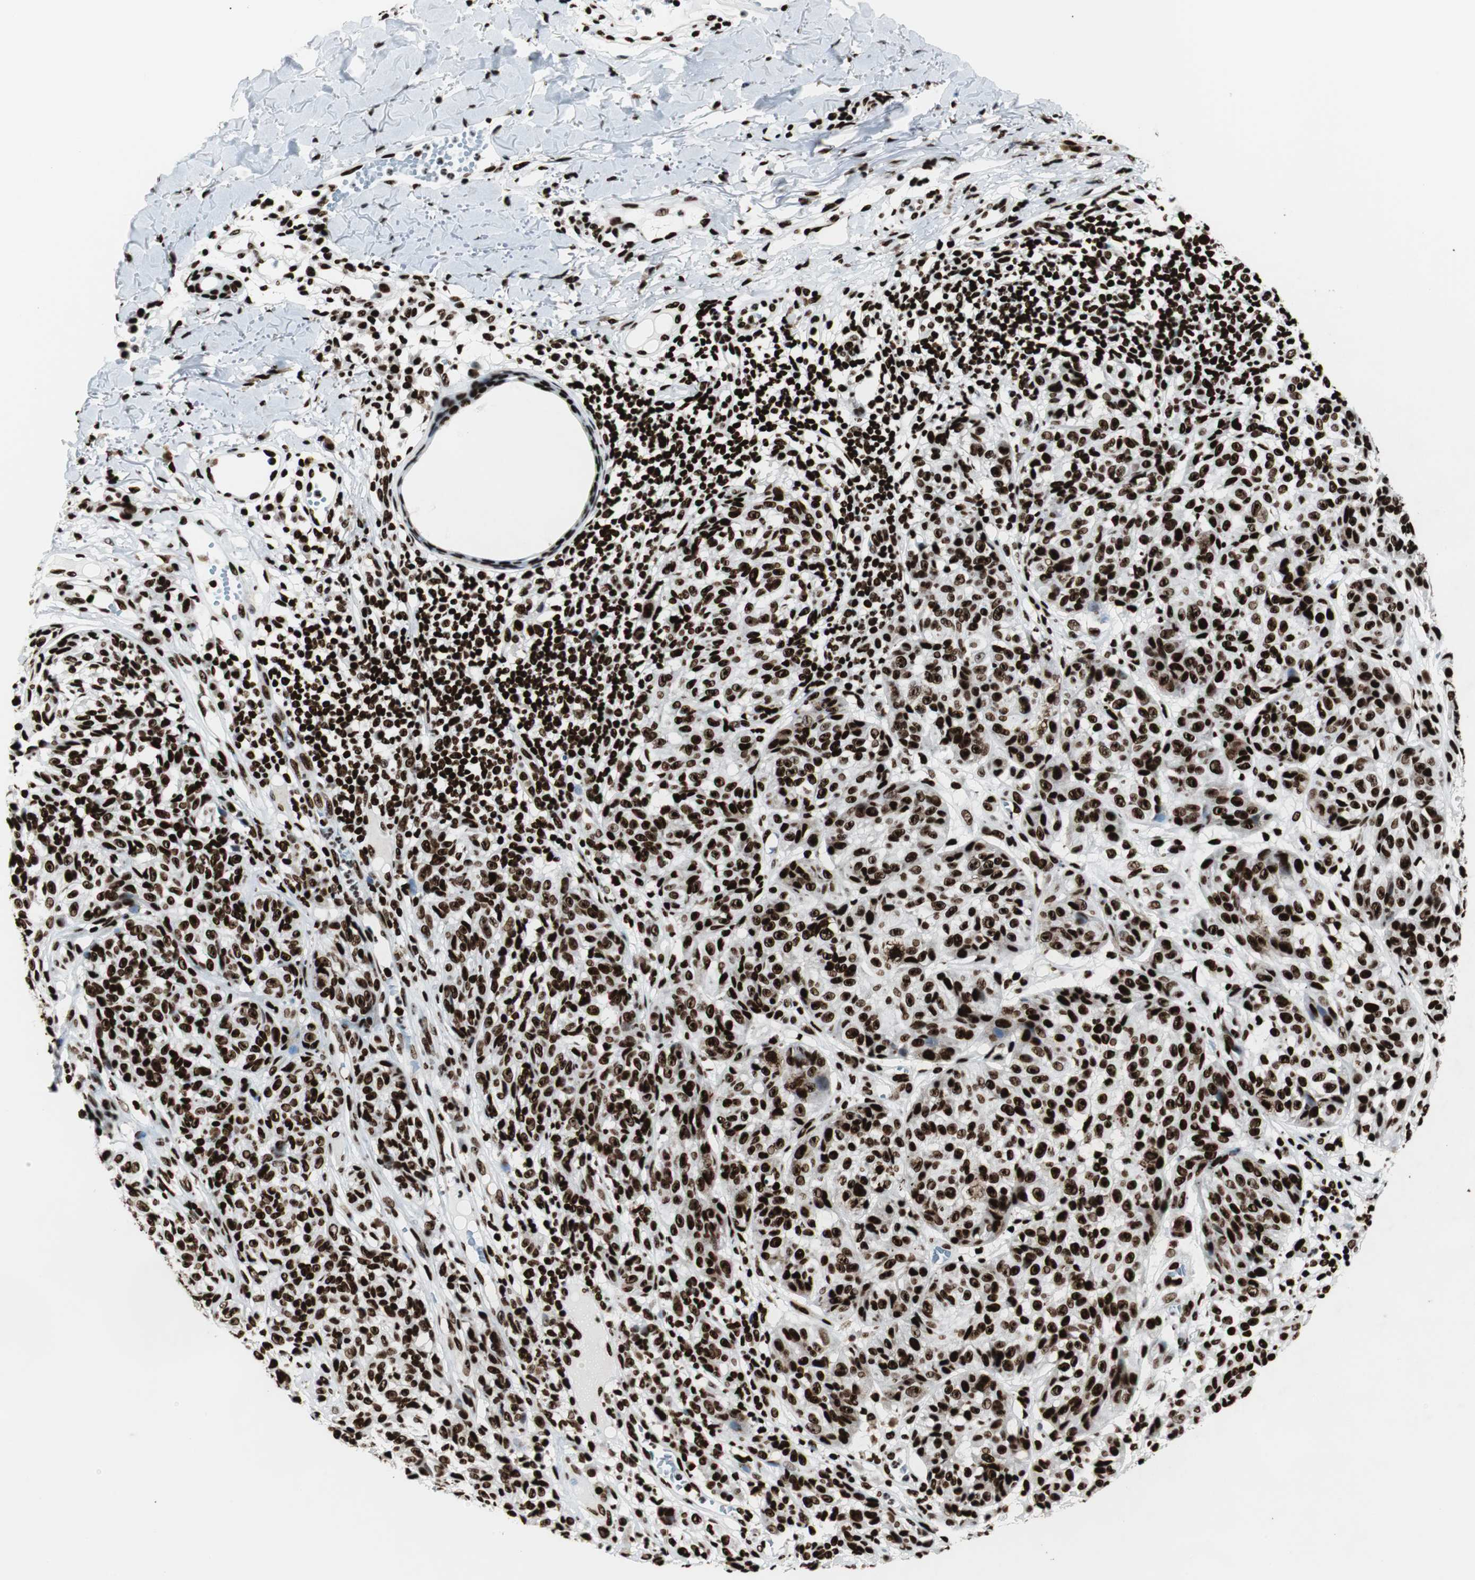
{"staining": {"intensity": "strong", "quantity": ">75%", "location": "nuclear"}, "tissue": "melanoma", "cell_type": "Tumor cells", "image_type": "cancer", "snomed": [{"axis": "morphology", "description": "Malignant melanoma, NOS"}, {"axis": "topography", "description": "Skin"}], "caption": "Malignant melanoma was stained to show a protein in brown. There is high levels of strong nuclear positivity in approximately >75% of tumor cells.", "gene": "NCL", "patient": {"sex": "female", "age": 46}}